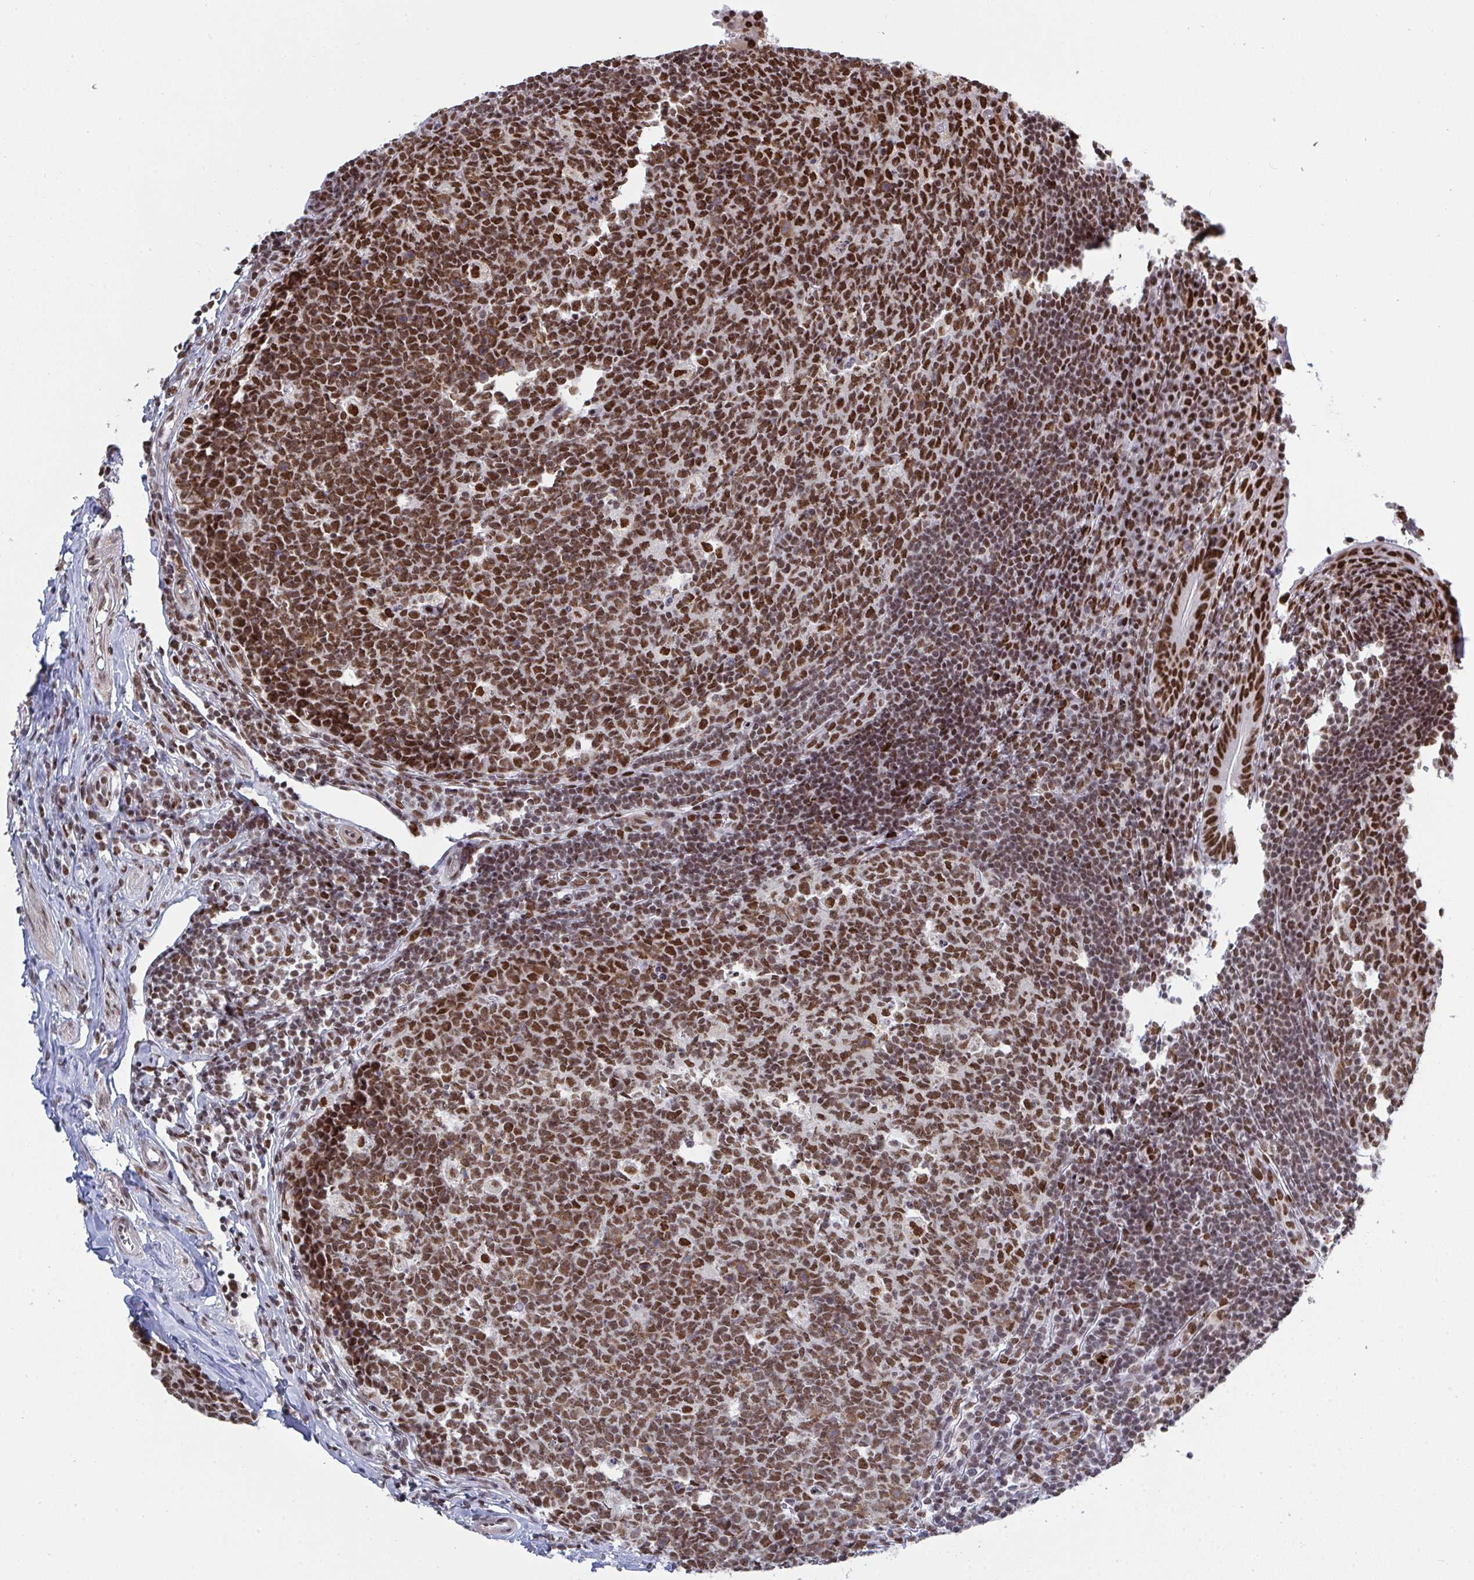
{"staining": {"intensity": "strong", "quantity": ">75%", "location": "nuclear"}, "tissue": "appendix", "cell_type": "Glandular cells", "image_type": "normal", "snomed": [{"axis": "morphology", "description": "Normal tissue, NOS"}, {"axis": "topography", "description": "Appendix"}], "caption": "A brown stain shows strong nuclear staining of a protein in glandular cells of benign appendix. The staining was performed using DAB (3,3'-diaminobenzidine) to visualize the protein expression in brown, while the nuclei were stained in blue with hematoxylin (Magnification: 20x).", "gene": "ZNF607", "patient": {"sex": "male", "age": 18}}